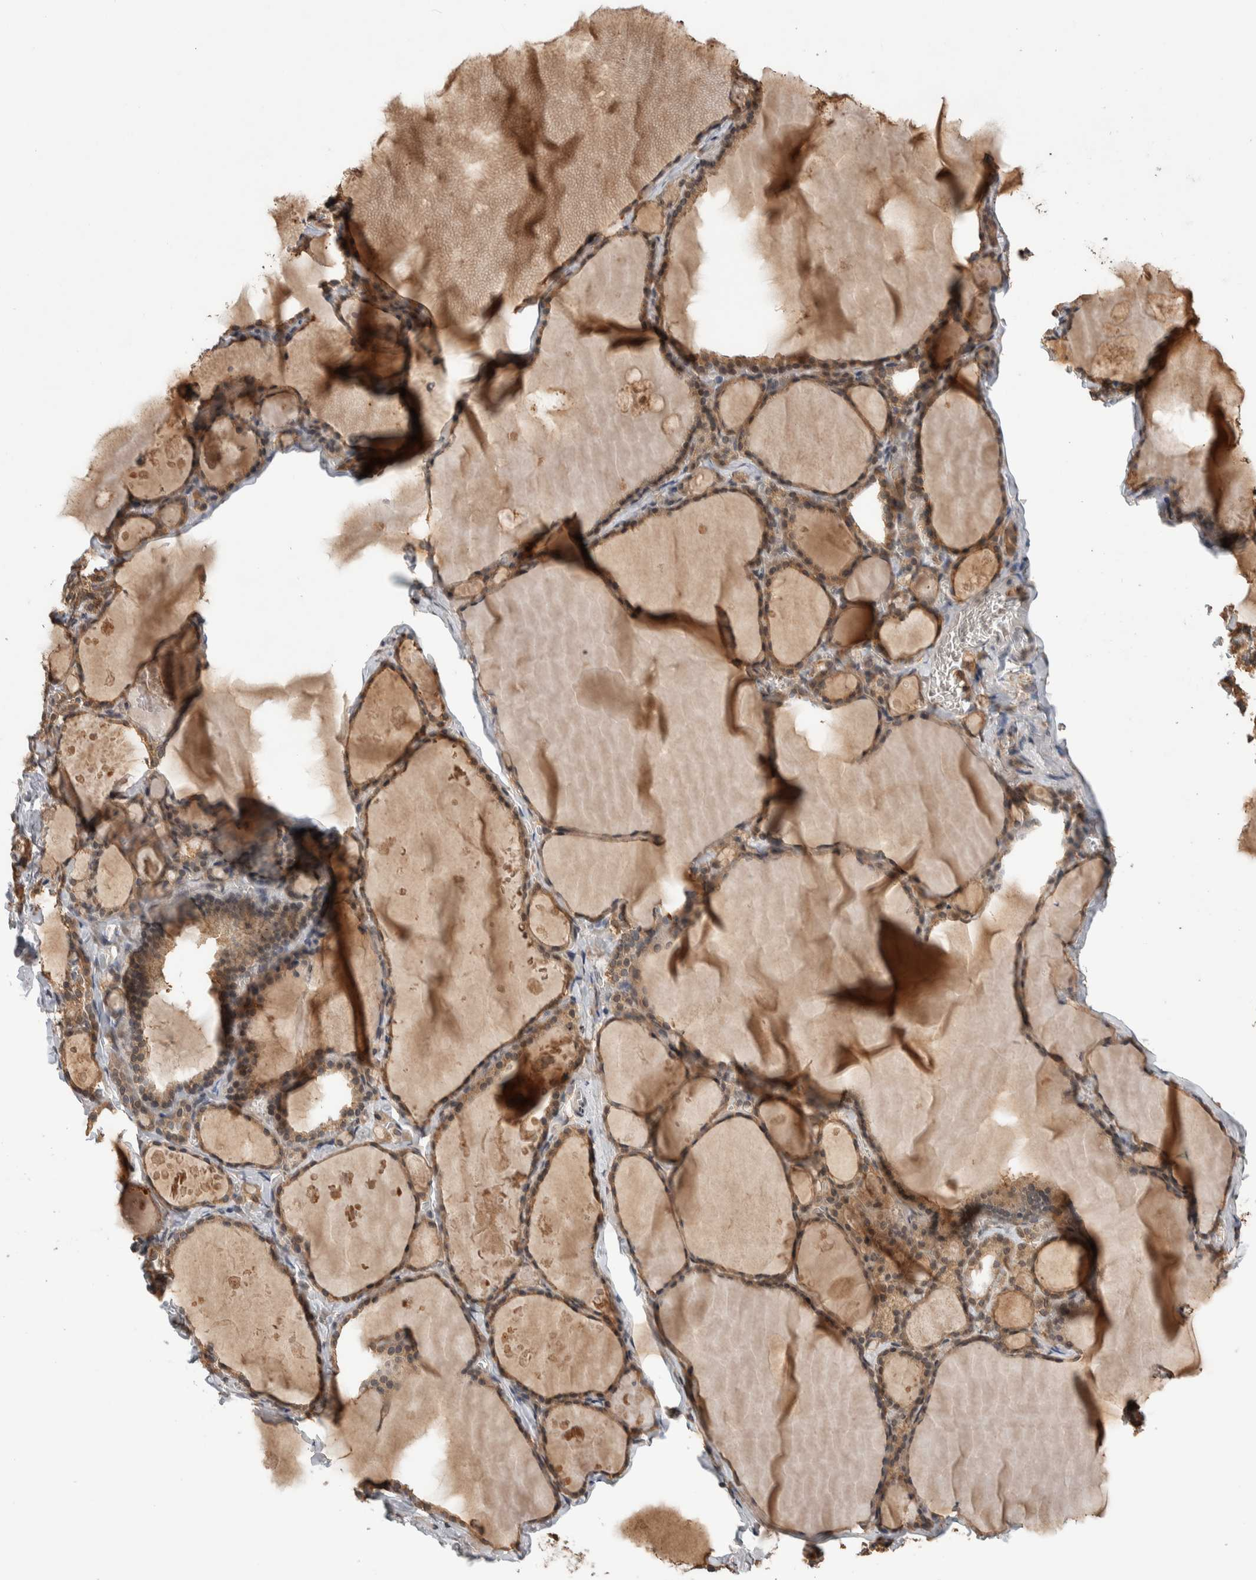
{"staining": {"intensity": "moderate", "quantity": ">75%", "location": "cytoplasmic/membranous,nuclear"}, "tissue": "thyroid gland", "cell_type": "Glandular cells", "image_type": "normal", "snomed": [{"axis": "morphology", "description": "Normal tissue, NOS"}, {"axis": "topography", "description": "Thyroid gland"}], "caption": "High-magnification brightfield microscopy of unremarkable thyroid gland stained with DAB (brown) and counterstained with hematoxylin (blue). glandular cells exhibit moderate cytoplasmic/membranous,nuclear expression is identified in approximately>75% of cells. Nuclei are stained in blue.", "gene": "DVL2", "patient": {"sex": "male", "age": 56}}